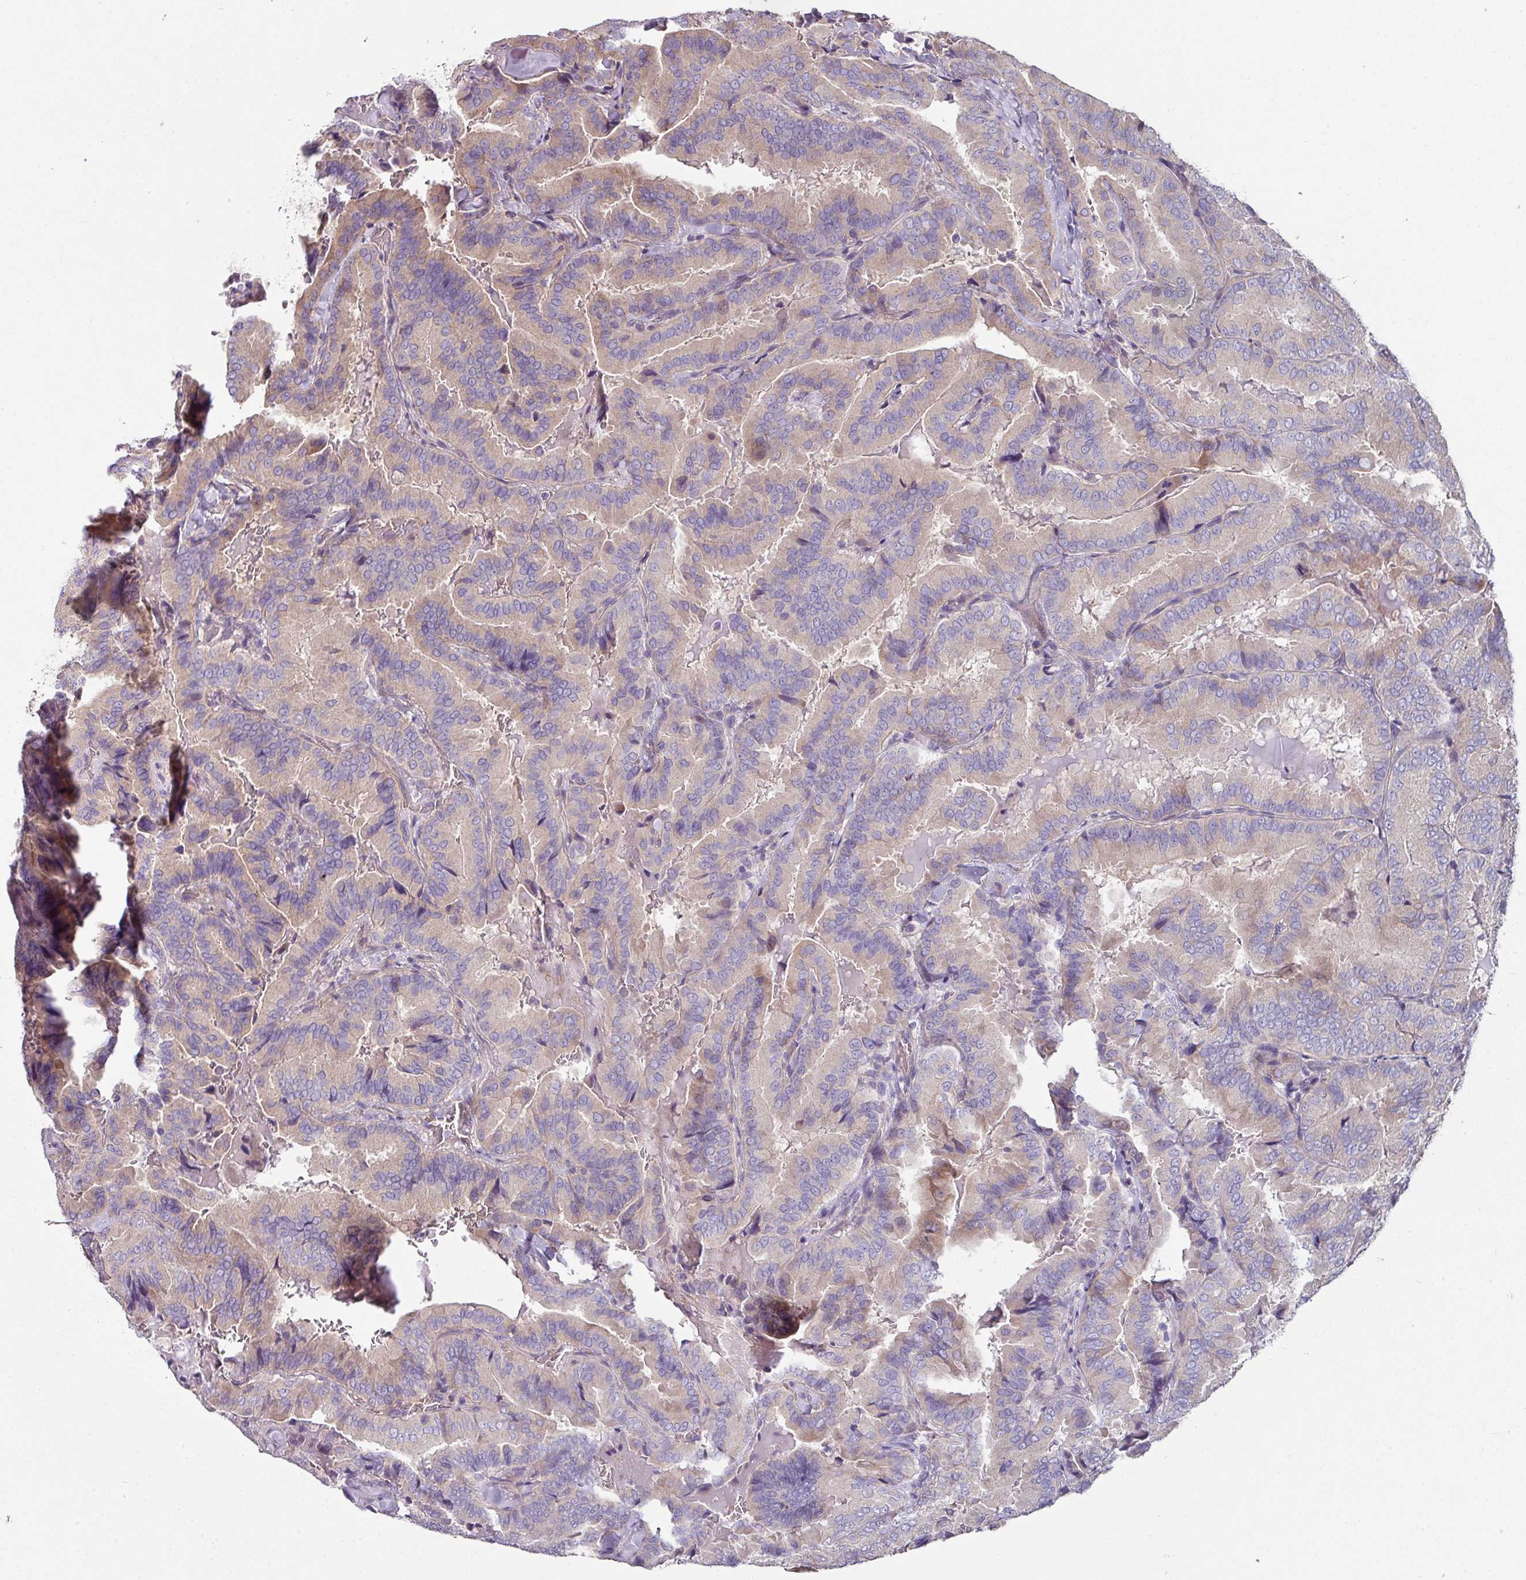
{"staining": {"intensity": "weak", "quantity": "<25%", "location": "cytoplasmic/membranous"}, "tissue": "thyroid cancer", "cell_type": "Tumor cells", "image_type": "cancer", "snomed": [{"axis": "morphology", "description": "Papillary adenocarcinoma, NOS"}, {"axis": "topography", "description": "Thyroid gland"}], "caption": "A high-resolution histopathology image shows IHC staining of papillary adenocarcinoma (thyroid), which demonstrates no significant positivity in tumor cells.", "gene": "LRRC9", "patient": {"sex": "male", "age": 61}}